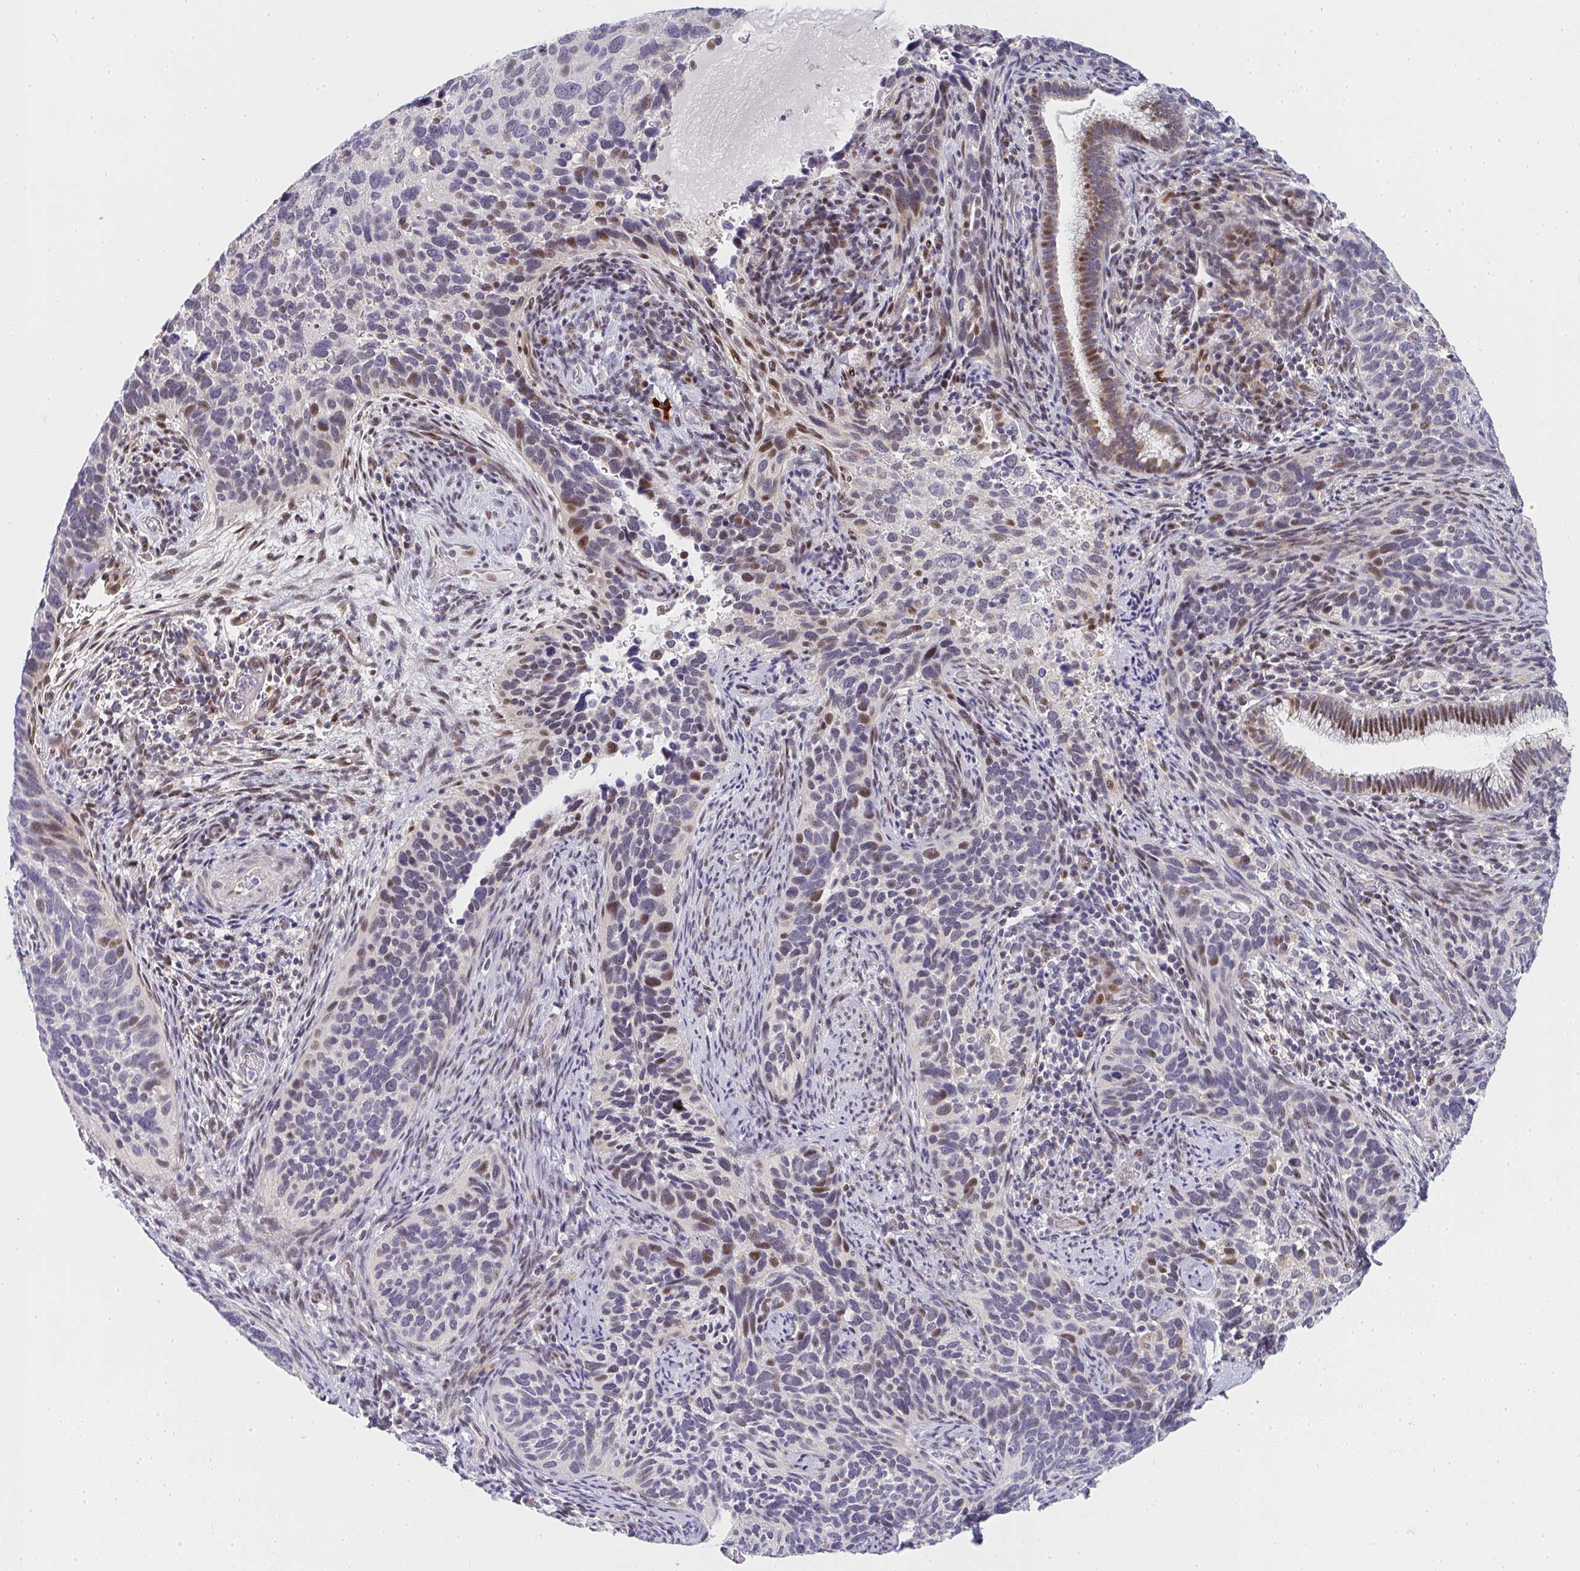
{"staining": {"intensity": "moderate", "quantity": "<25%", "location": "nuclear"}, "tissue": "cervical cancer", "cell_type": "Tumor cells", "image_type": "cancer", "snomed": [{"axis": "morphology", "description": "Squamous cell carcinoma, NOS"}, {"axis": "topography", "description": "Cervix"}], "caption": "A brown stain shows moderate nuclear expression of a protein in cervical cancer (squamous cell carcinoma) tumor cells.", "gene": "ZIC3", "patient": {"sex": "female", "age": 51}}